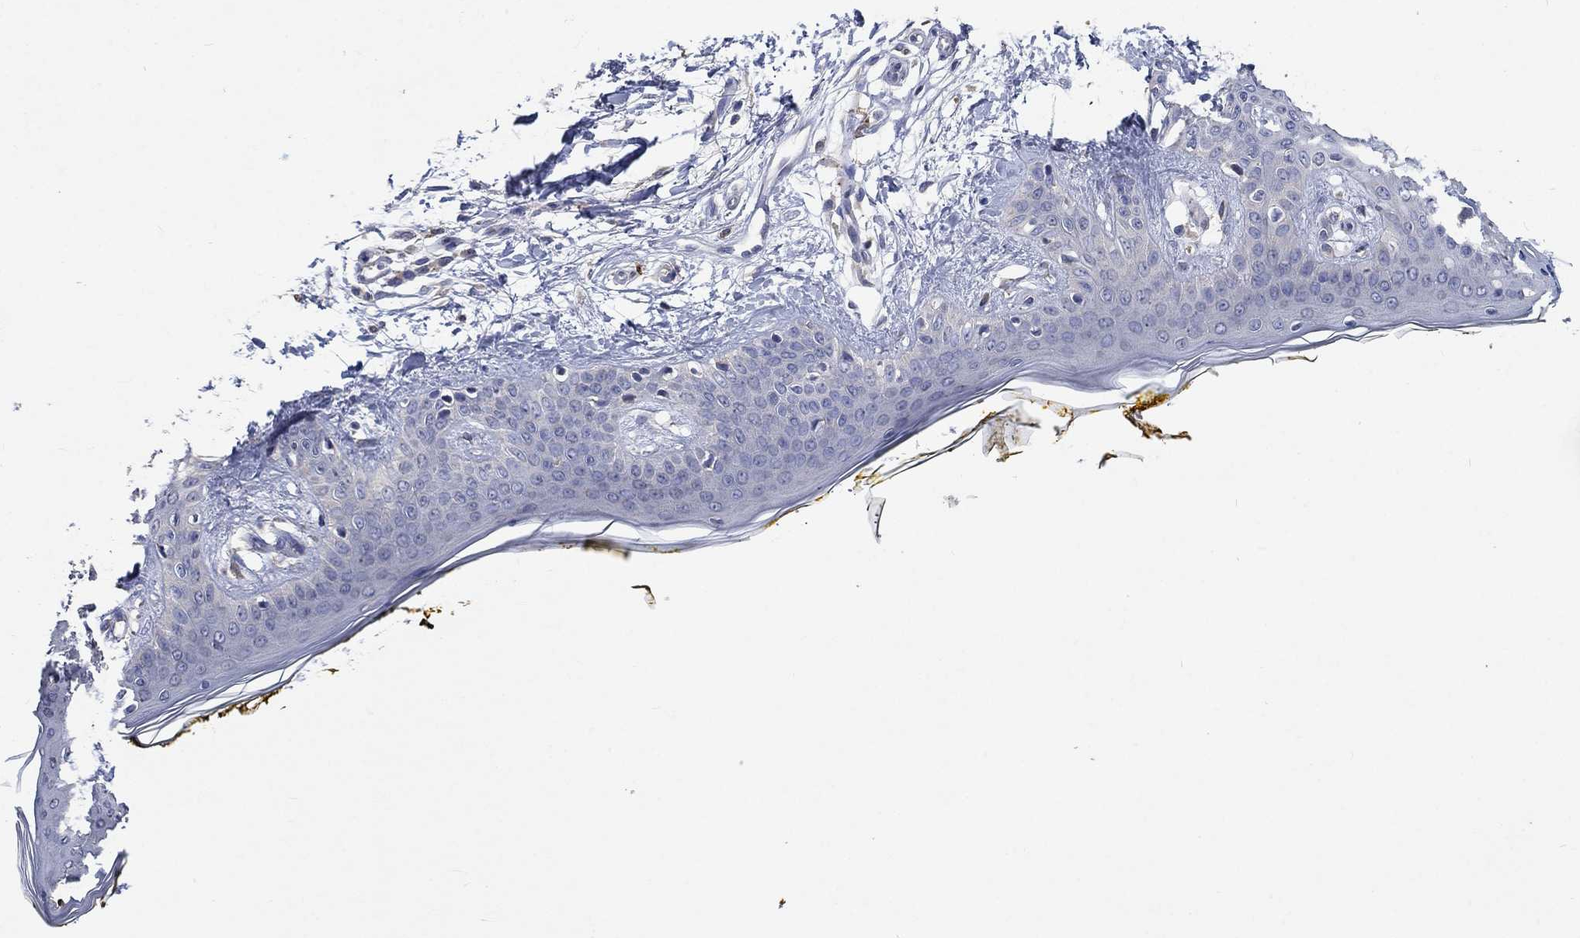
{"staining": {"intensity": "negative", "quantity": "none", "location": "none"}, "tissue": "skin", "cell_type": "Fibroblasts", "image_type": "normal", "snomed": [{"axis": "morphology", "description": "Normal tissue, NOS"}, {"axis": "topography", "description": "Skin"}], "caption": "Immunohistochemistry (IHC) of normal human skin reveals no positivity in fibroblasts. (Brightfield microscopy of DAB IHC at high magnification).", "gene": "UGT8", "patient": {"sex": "female", "age": 34}}